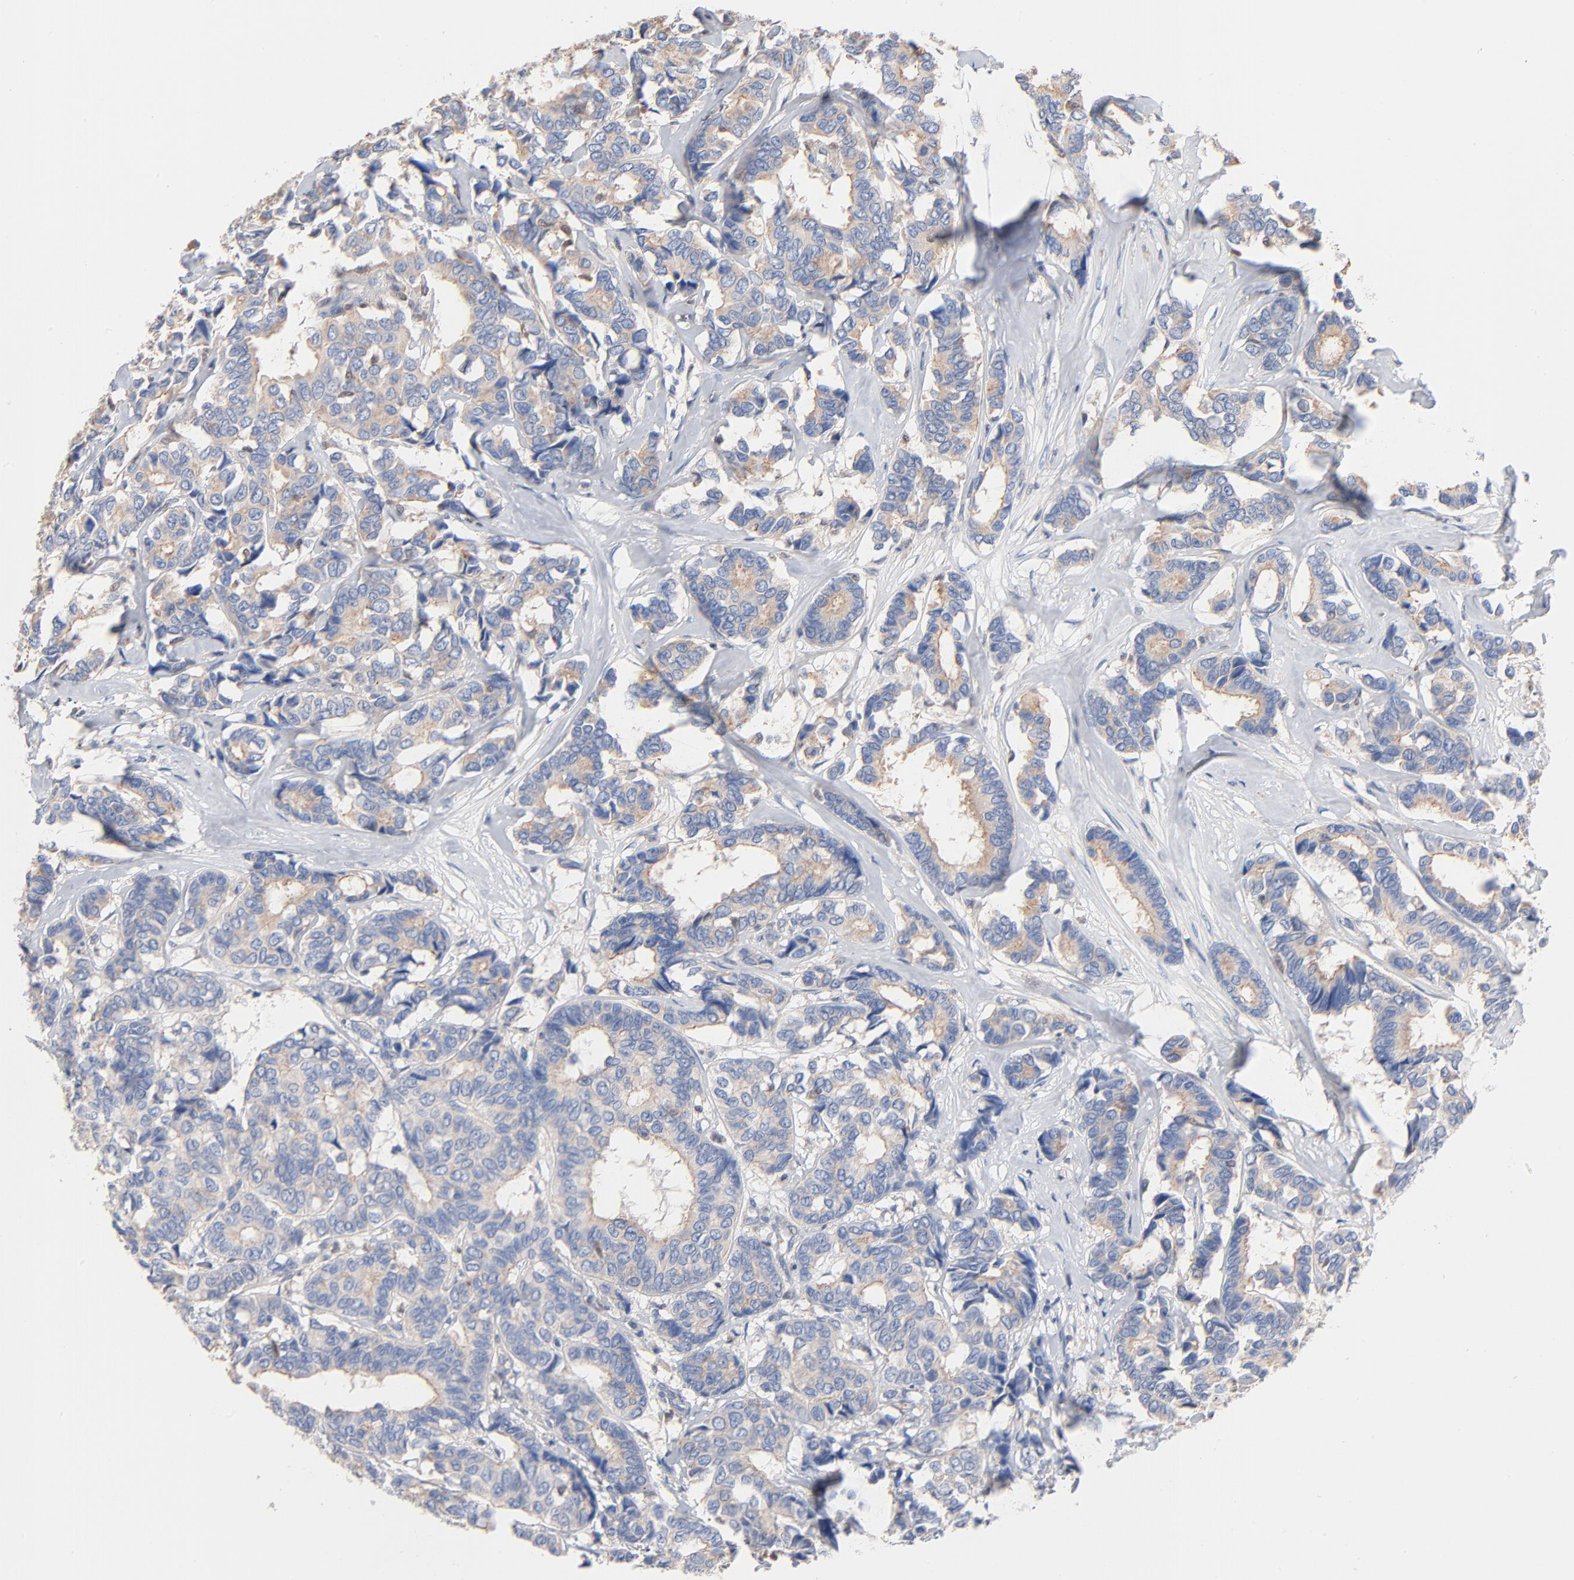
{"staining": {"intensity": "weak", "quantity": ">75%", "location": "cytoplasmic/membranous"}, "tissue": "breast cancer", "cell_type": "Tumor cells", "image_type": "cancer", "snomed": [{"axis": "morphology", "description": "Duct carcinoma"}, {"axis": "topography", "description": "Breast"}], "caption": "Infiltrating ductal carcinoma (breast) was stained to show a protein in brown. There is low levels of weak cytoplasmic/membranous staining in approximately >75% of tumor cells.", "gene": "ARHGEF6", "patient": {"sex": "female", "age": 87}}